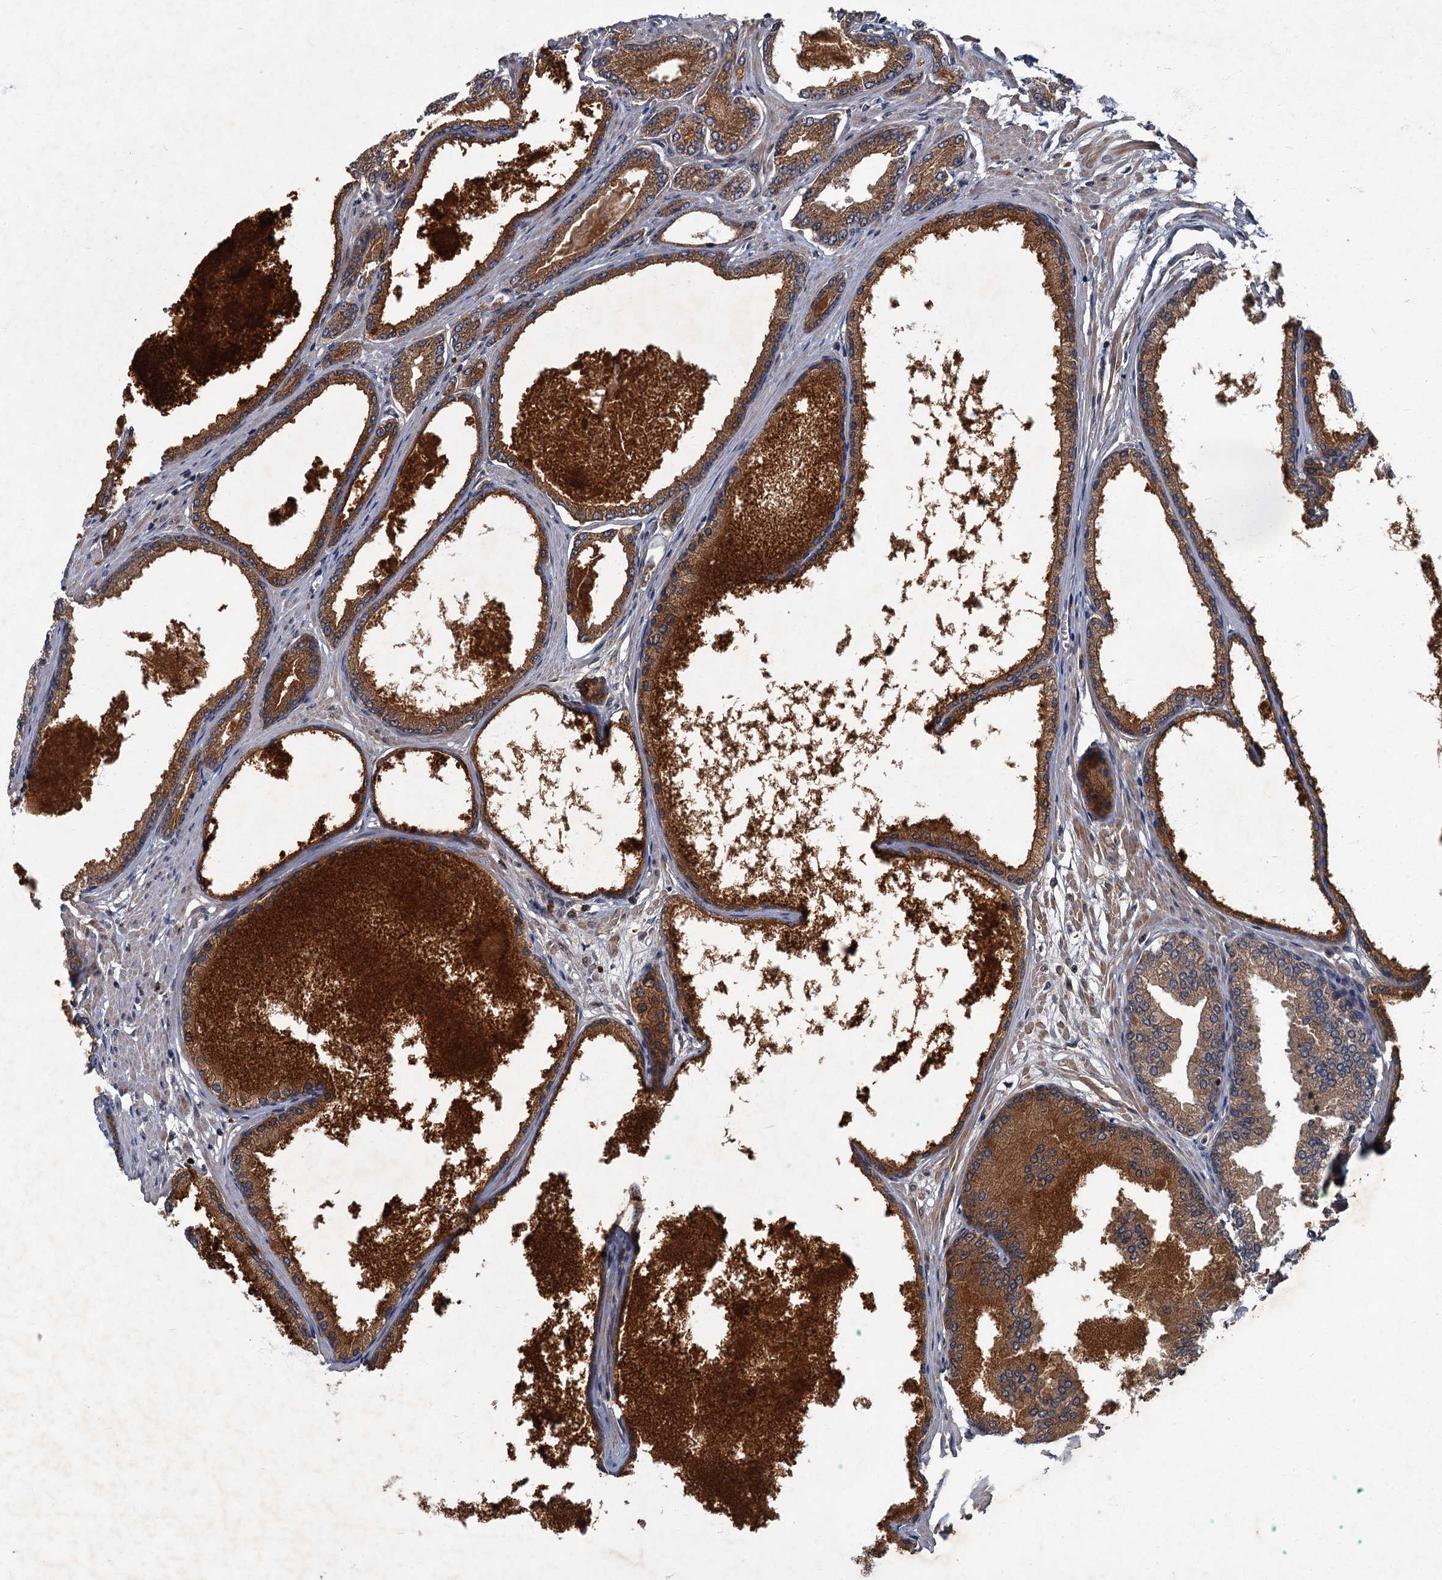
{"staining": {"intensity": "moderate", "quantity": ">75%", "location": "cytoplasmic/membranous"}, "tissue": "prostate cancer", "cell_type": "Tumor cells", "image_type": "cancer", "snomed": [{"axis": "morphology", "description": "Adenocarcinoma, Low grade"}, {"axis": "topography", "description": "Prostate"}], "caption": "A photomicrograph of prostate cancer stained for a protein demonstrates moderate cytoplasmic/membranous brown staining in tumor cells.", "gene": "SLC11A2", "patient": {"sex": "male", "age": 63}}